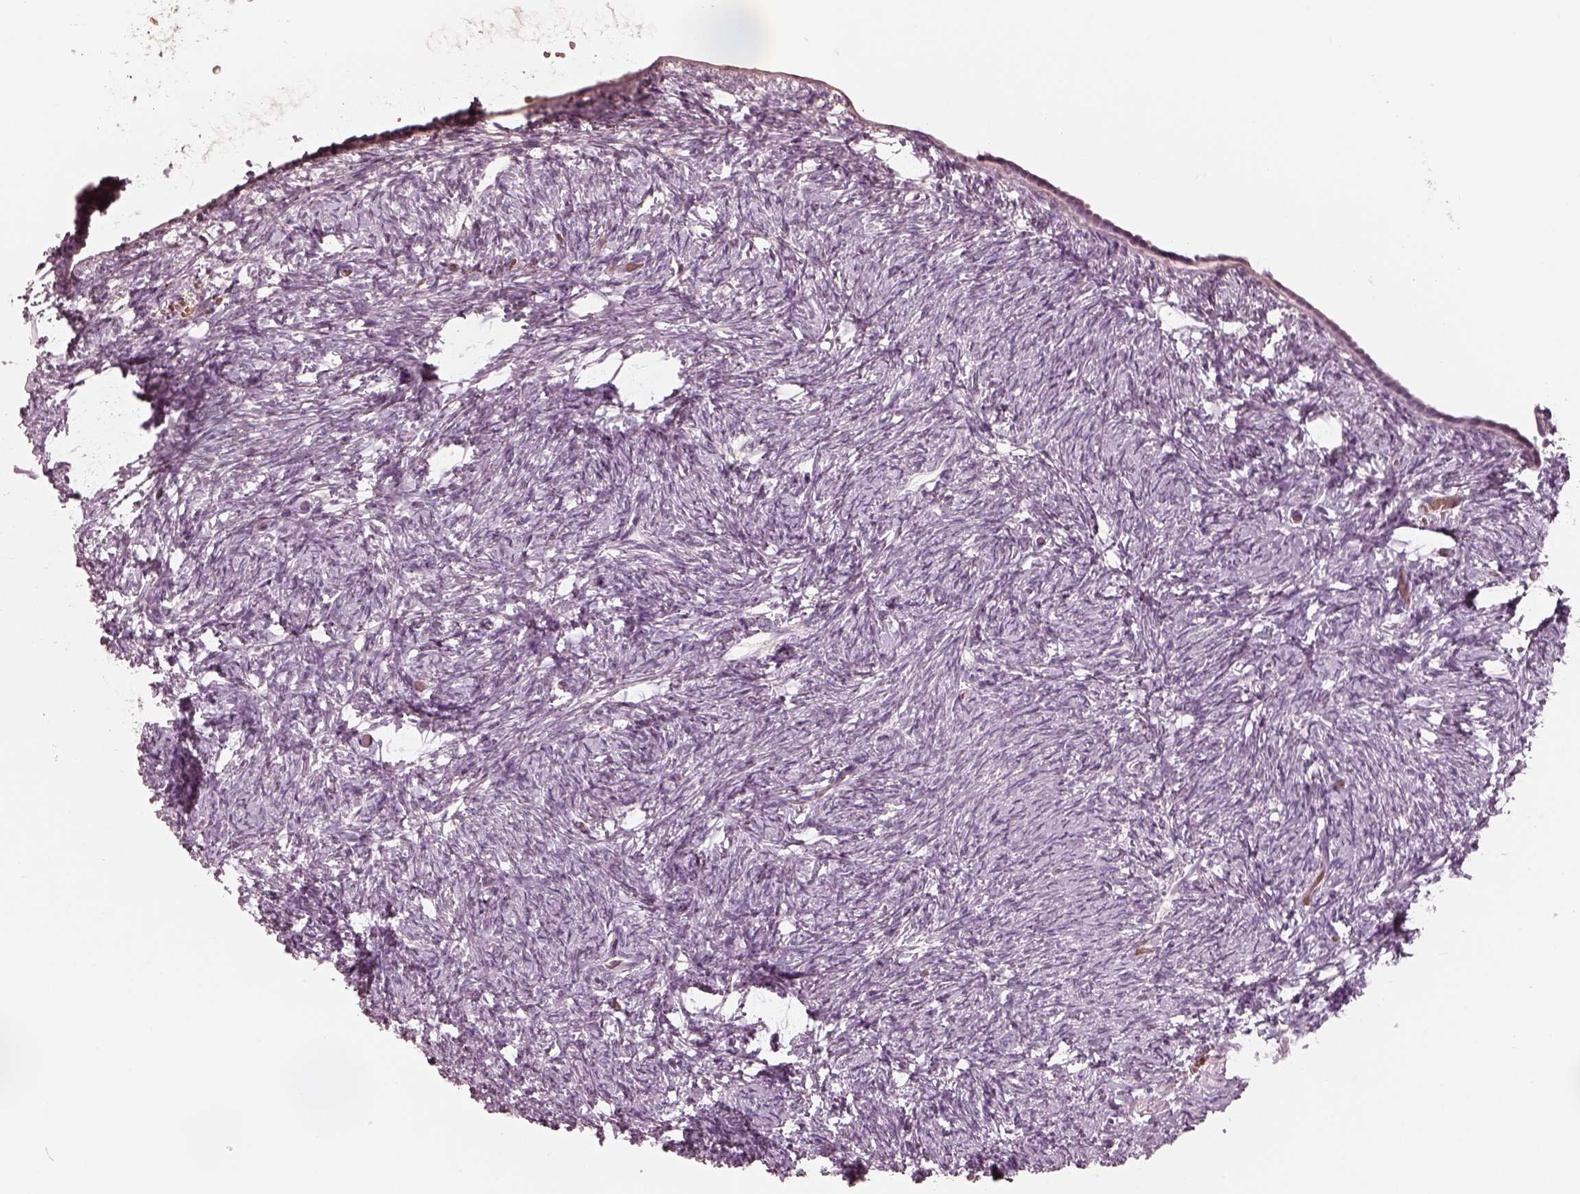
{"staining": {"intensity": "negative", "quantity": "none", "location": "none"}, "tissue": "ovary", "cell_type": "Ovarian stroma cells", "image_type": "normal", "snomed": [{"axis": "morphology", "description": "Normal tissue, NOS"}, {"axis": "topography", "description": "Ovary"}], "caption": "Human ovary stained for a protein using immunohistochemistry (IHC) exhibits no expression in ovarian stroma cells.", "gene": "ANKLE1", "patient": {"sex": "female", "age": 39}}